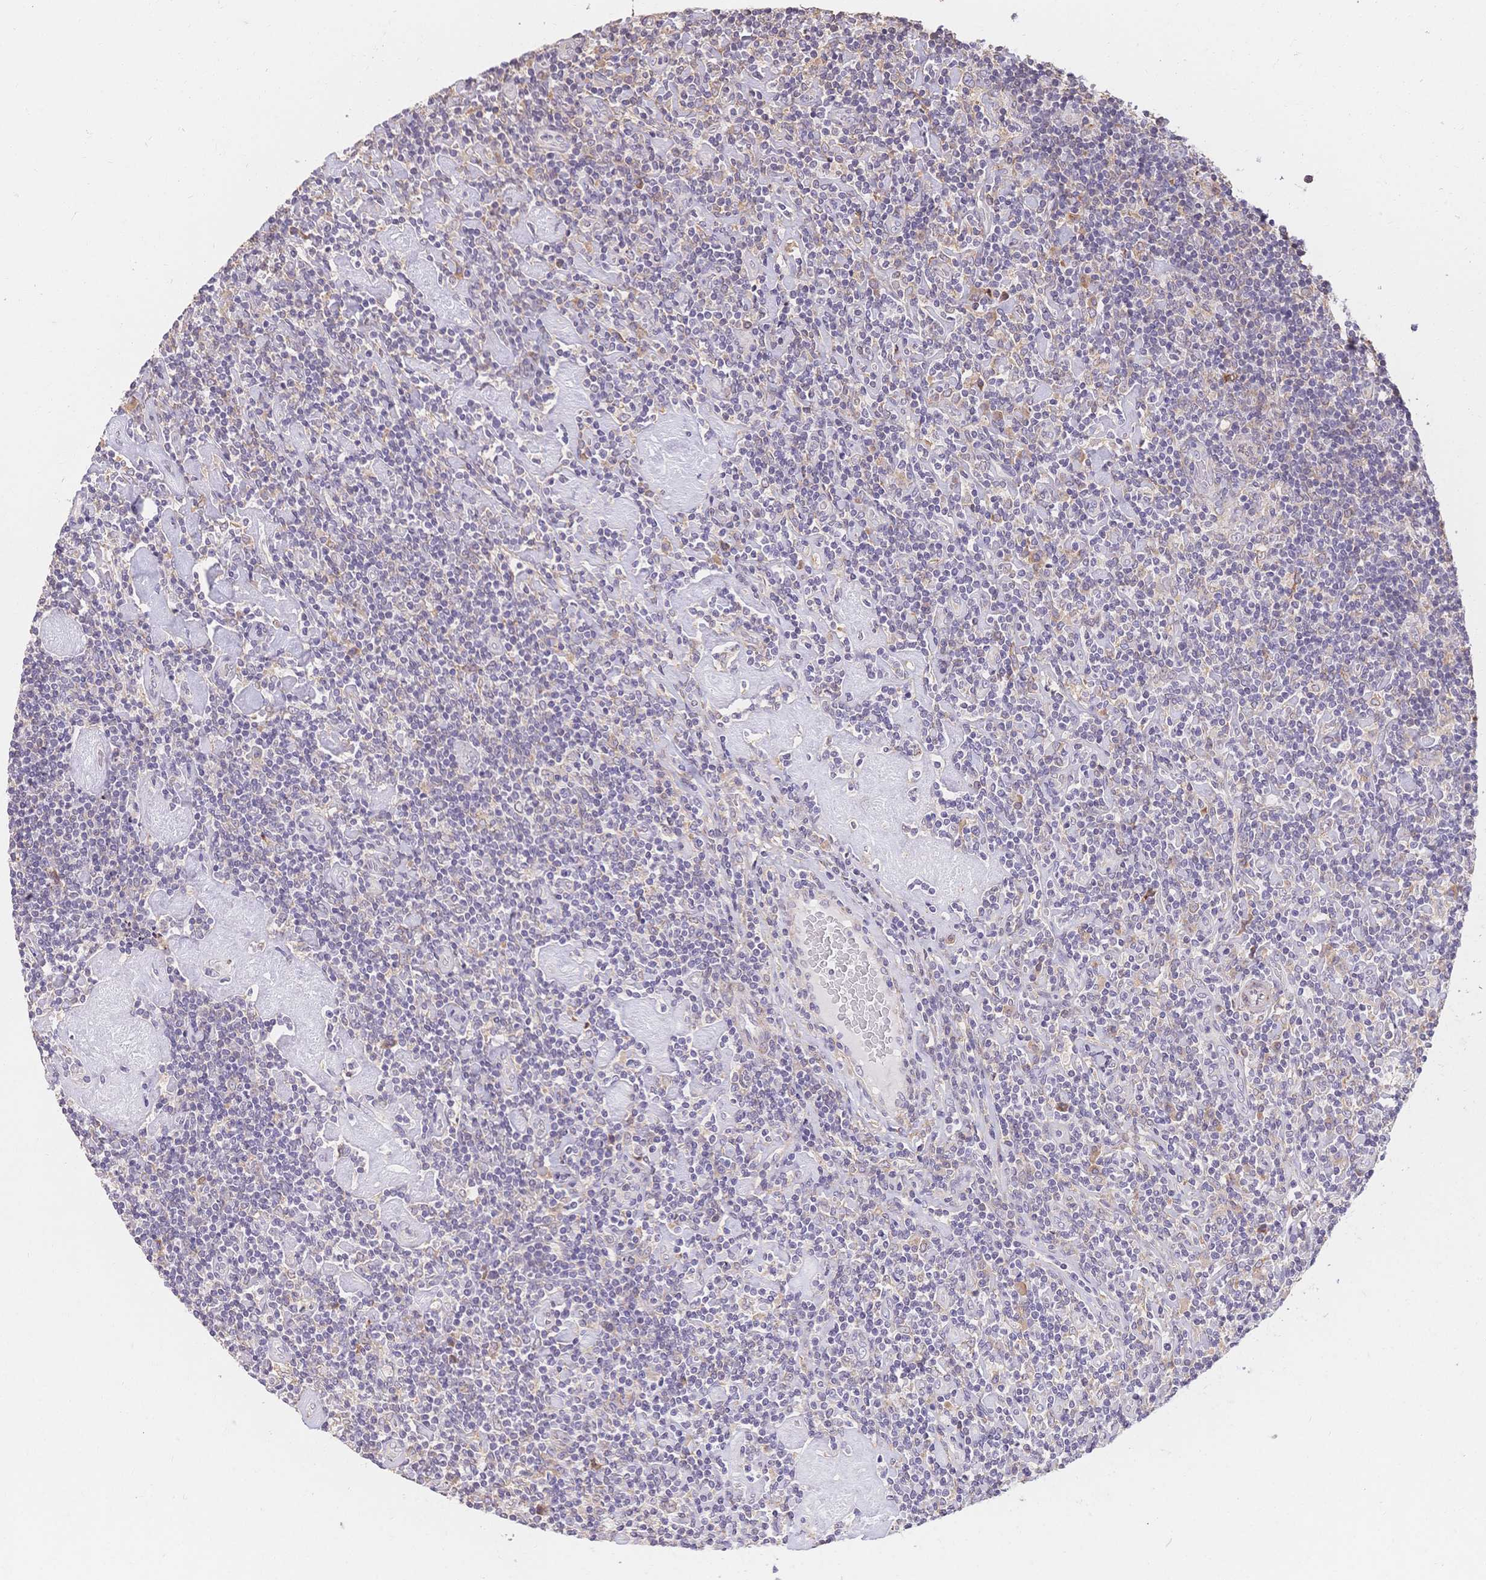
{"staining": {"intensity": "negative", "quantity": "none", "location": "none"}, "tissue": "lymphoma", "cell_type": "Tumor cells", "image_type": "cancer", "snomed": [{"axis": "morphology", "description": "Hodgkin's disease, NOS"}, {"axis": "topography", "description": "Lymph node"}], "caption": "Immunohistochemistry (IHC) of human lymphoma displays no positivity in tumor cells.", "gene": "HS3ST5", "patient": {"sex": "male", "age": 40}}